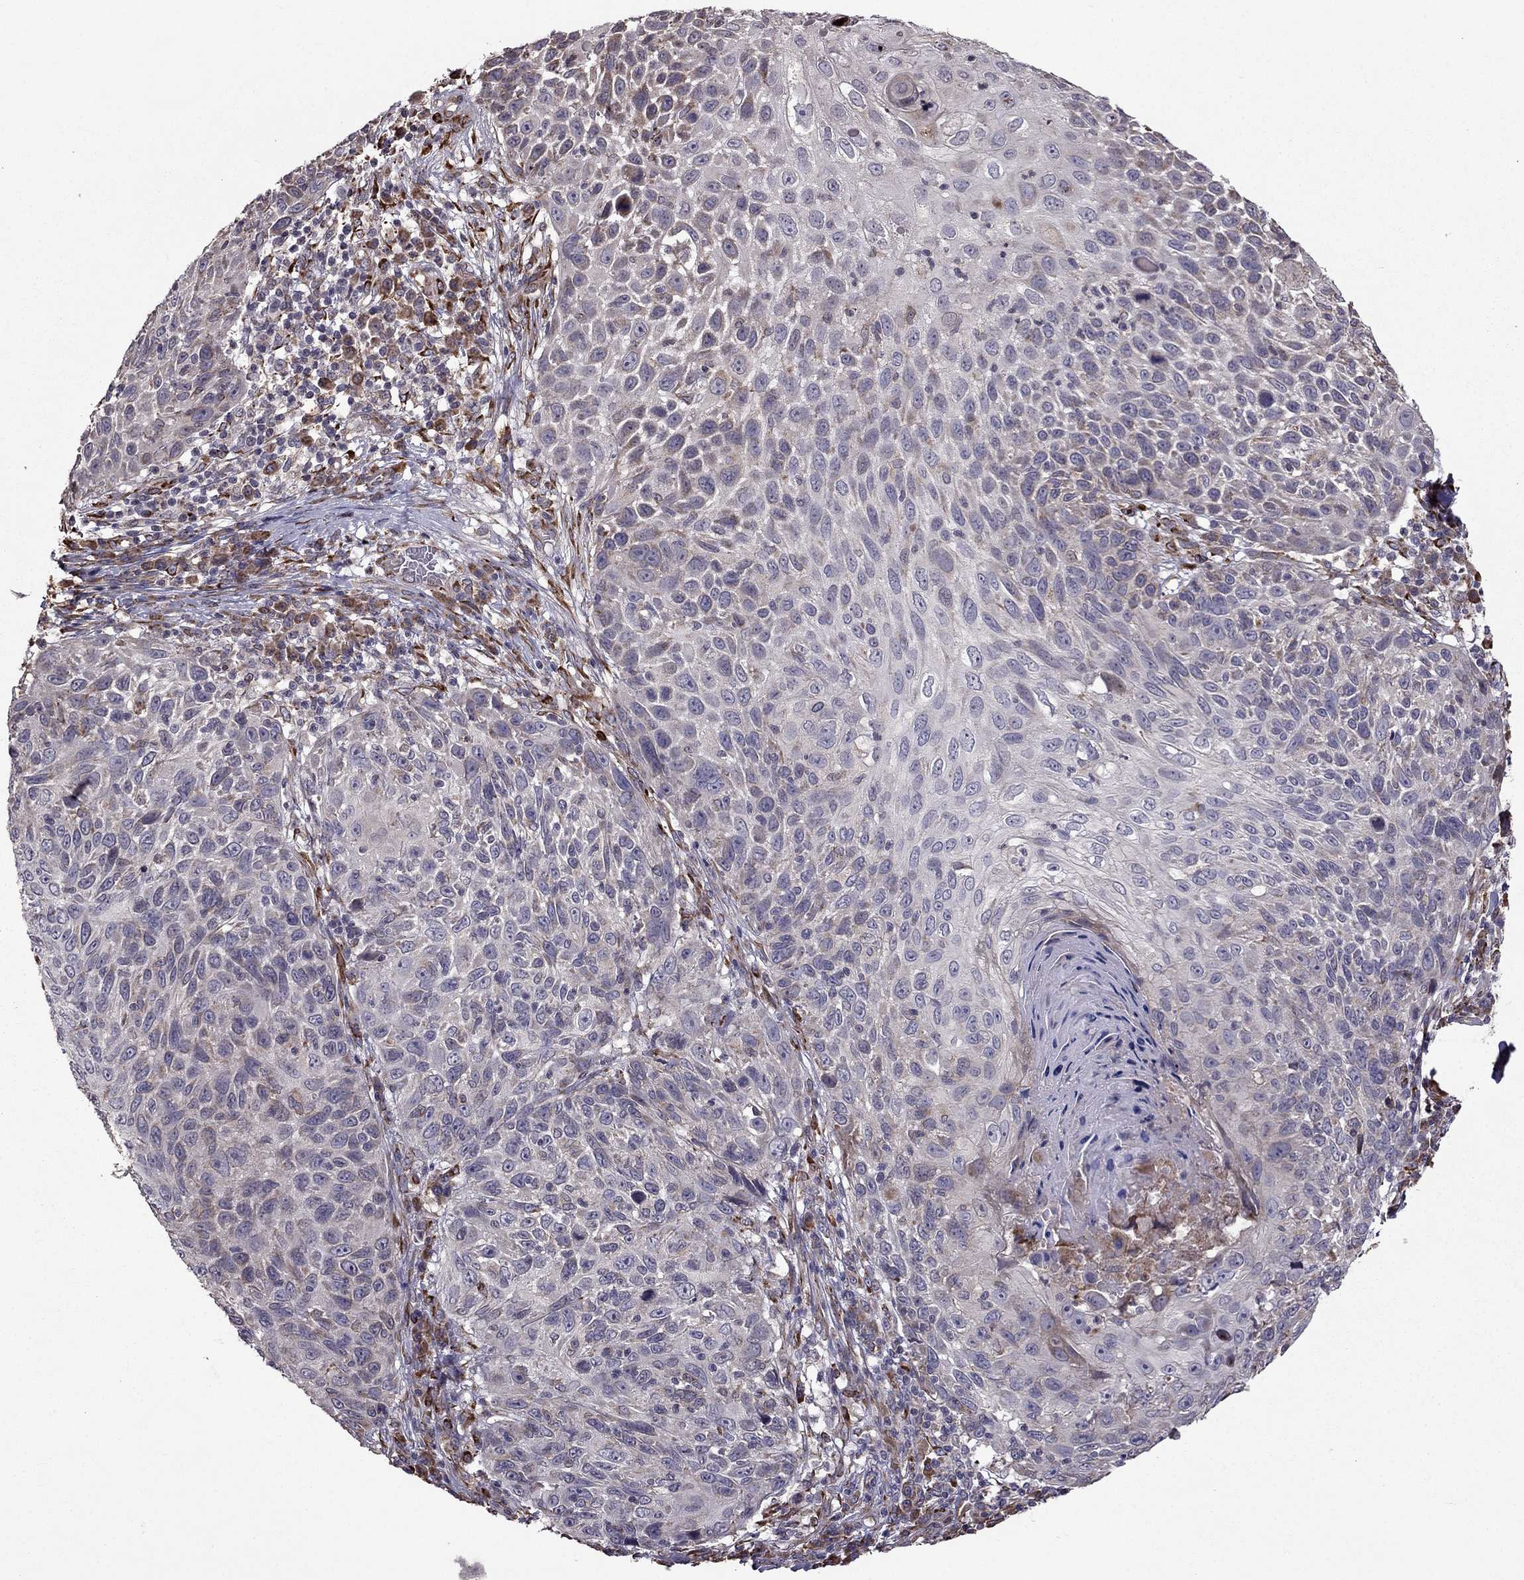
{"staining": {"intensity": "weak", "quantity": "<25%", "location": "cytoplasmic/membranous"}, "tissue": "skin cancer", "cell_type": "Tumor cells", "image_type": "cancer", "snomed": [{"axis": "morphology", "description": "Squamous cell carcinoma, NOS"}, {"axis": "topography", "description": "Skin"}], "caption": "An IHC image of skin cancer (squamous cell carcinoma) is shown. There is no staining in tumor cells of skin cancer (squamous cell carcinoma).", "gene": "IKBIP", "patient": {"sex": "male", "age": 92}}